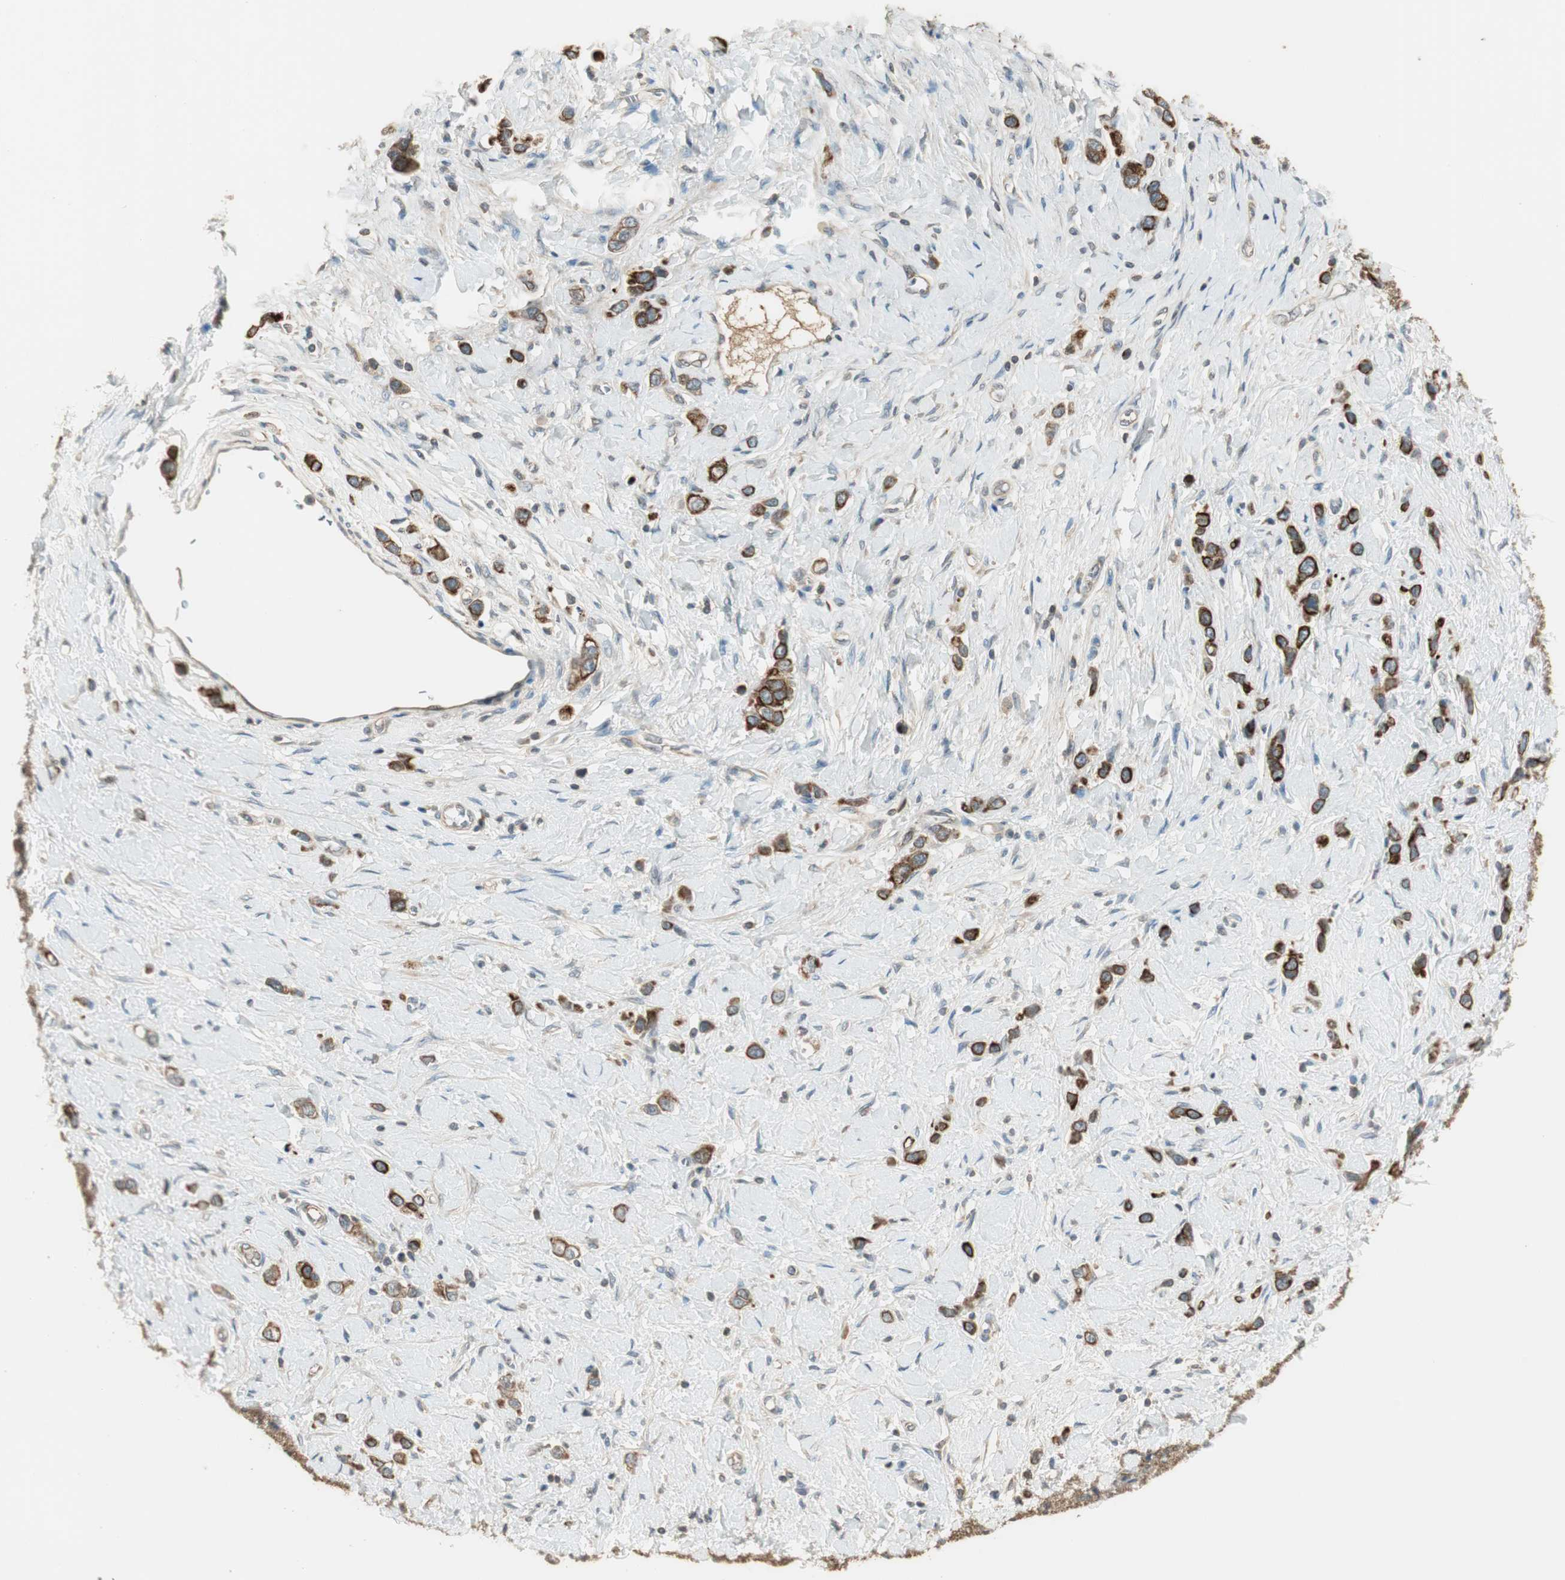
{"staining": {"intensity": "strong", "quantity": ">75%", "location": "cytoplasmic/membranous"}, "tissue": "stomach cancer", "cell_type": "Tumor cells", "image_type": "cancer", "snomed": [{"axis": "morphology", "description": "Normal tissue, NOS"}, {"axis": "morphology", "description": "Adenocarcinoma, NOS"}, {"axis": "topography", "description": "Stomach, upper"}, {"axis": "topography", "description": "Stomach"}], "caption": "Protein expression analysis of human stomach cancer reveals strong cytoplasmic/membranous expression in about >75% of tumor cells.", "gene": "PFDN5", "patient": {"sex": "female", "age": 65}}